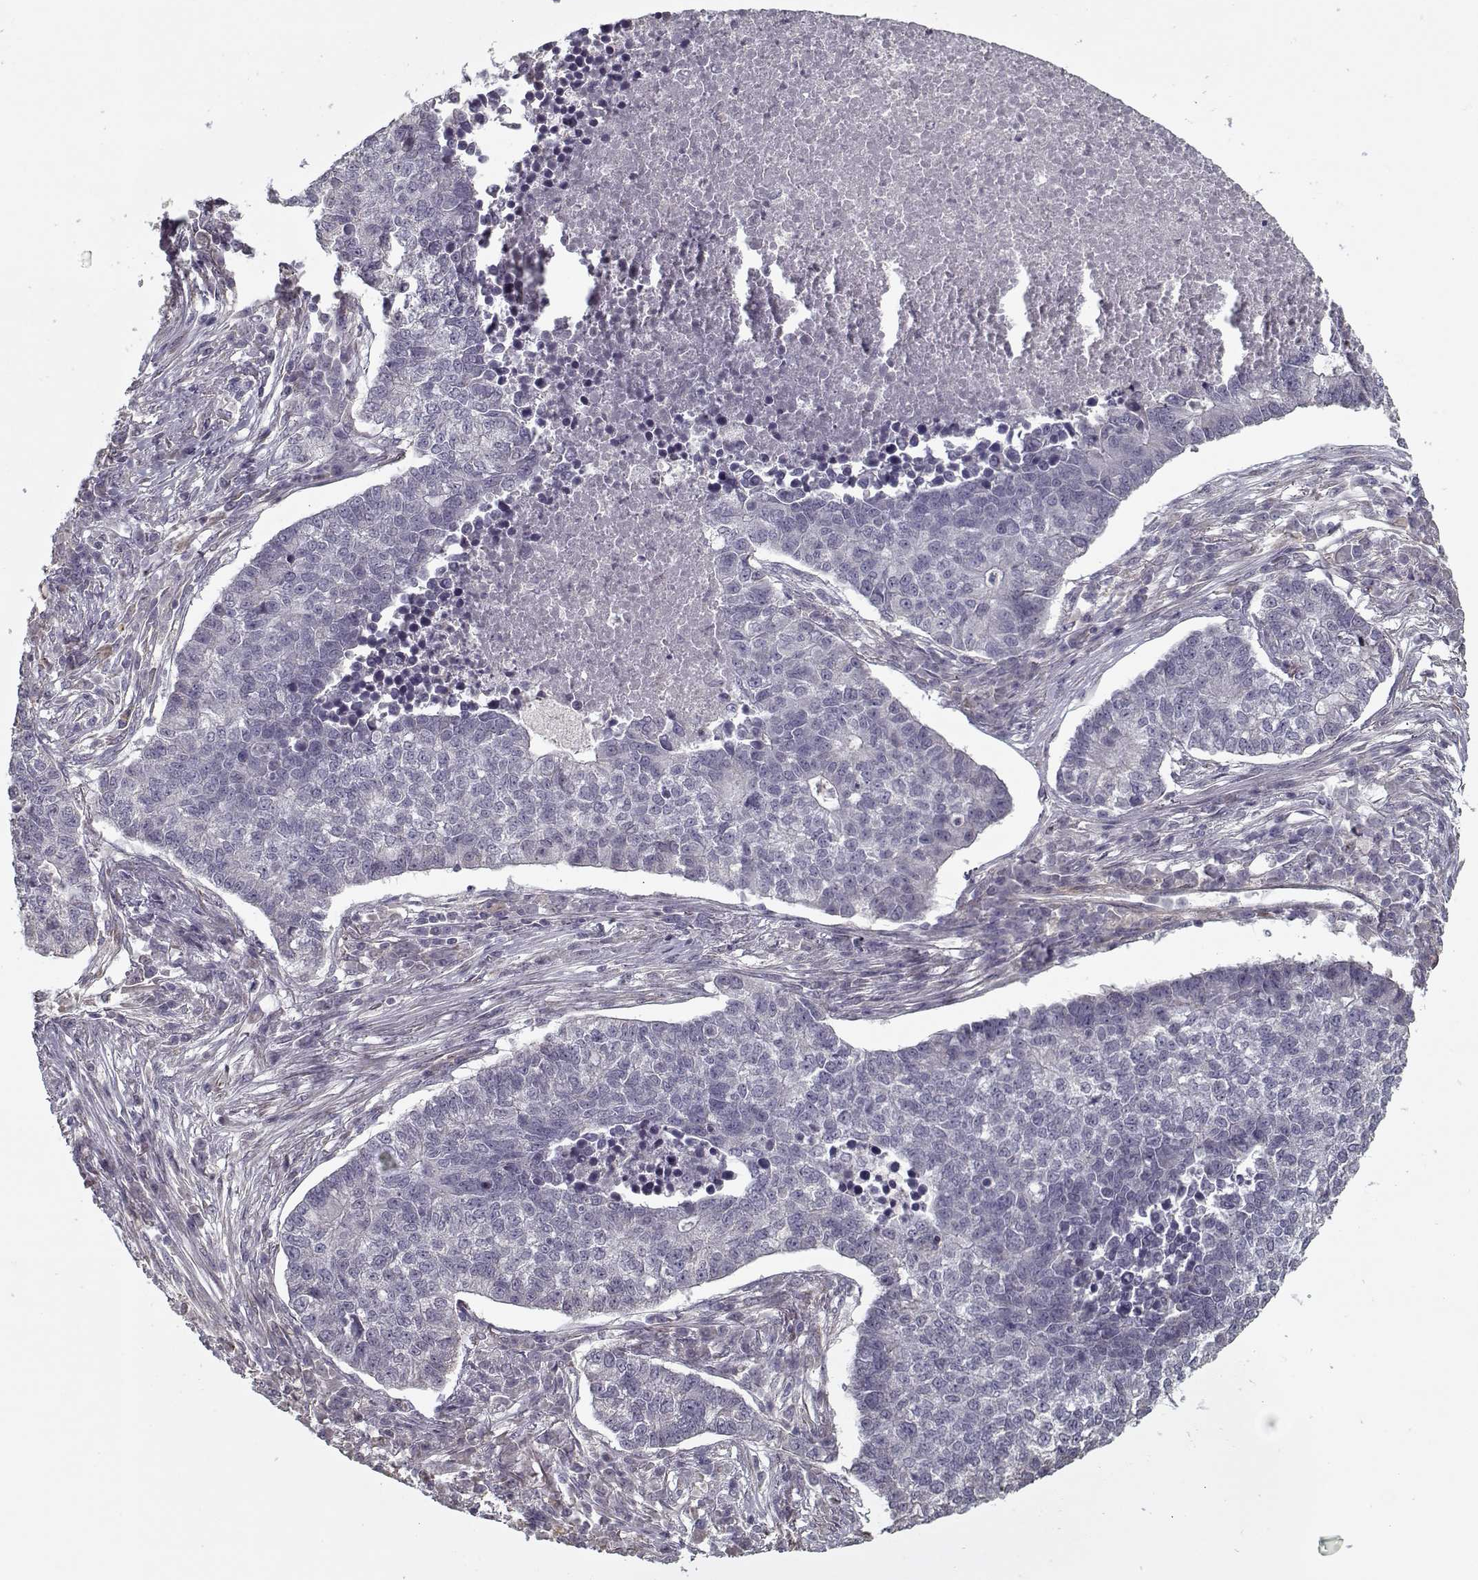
{"staining": {"intensity": "negative", "quantity": "none", "location": "none"}, "tissue": "lung cancer", "cell_type": "Tumor cells", "image_type": "cancer", "snomed": [{"axis": "morphology", "description": "Adenocarcinoma, NOS"}, {"axis": "topography", "description": "Lung"}], "caption": "Immunohistochemistry photomicrograph of neoplastic tissue: human lung adenocarcinoma stained with DAB (3,3'-diaminobenzidine) demonstrates no significant protein expression in tumor cells. (DAB (3,3'-diaminobenzidine) immunohistochemistry (IHC), high magnification).", "gene": "LAMA2", "patient": {"sex": "male", "age": 57}}